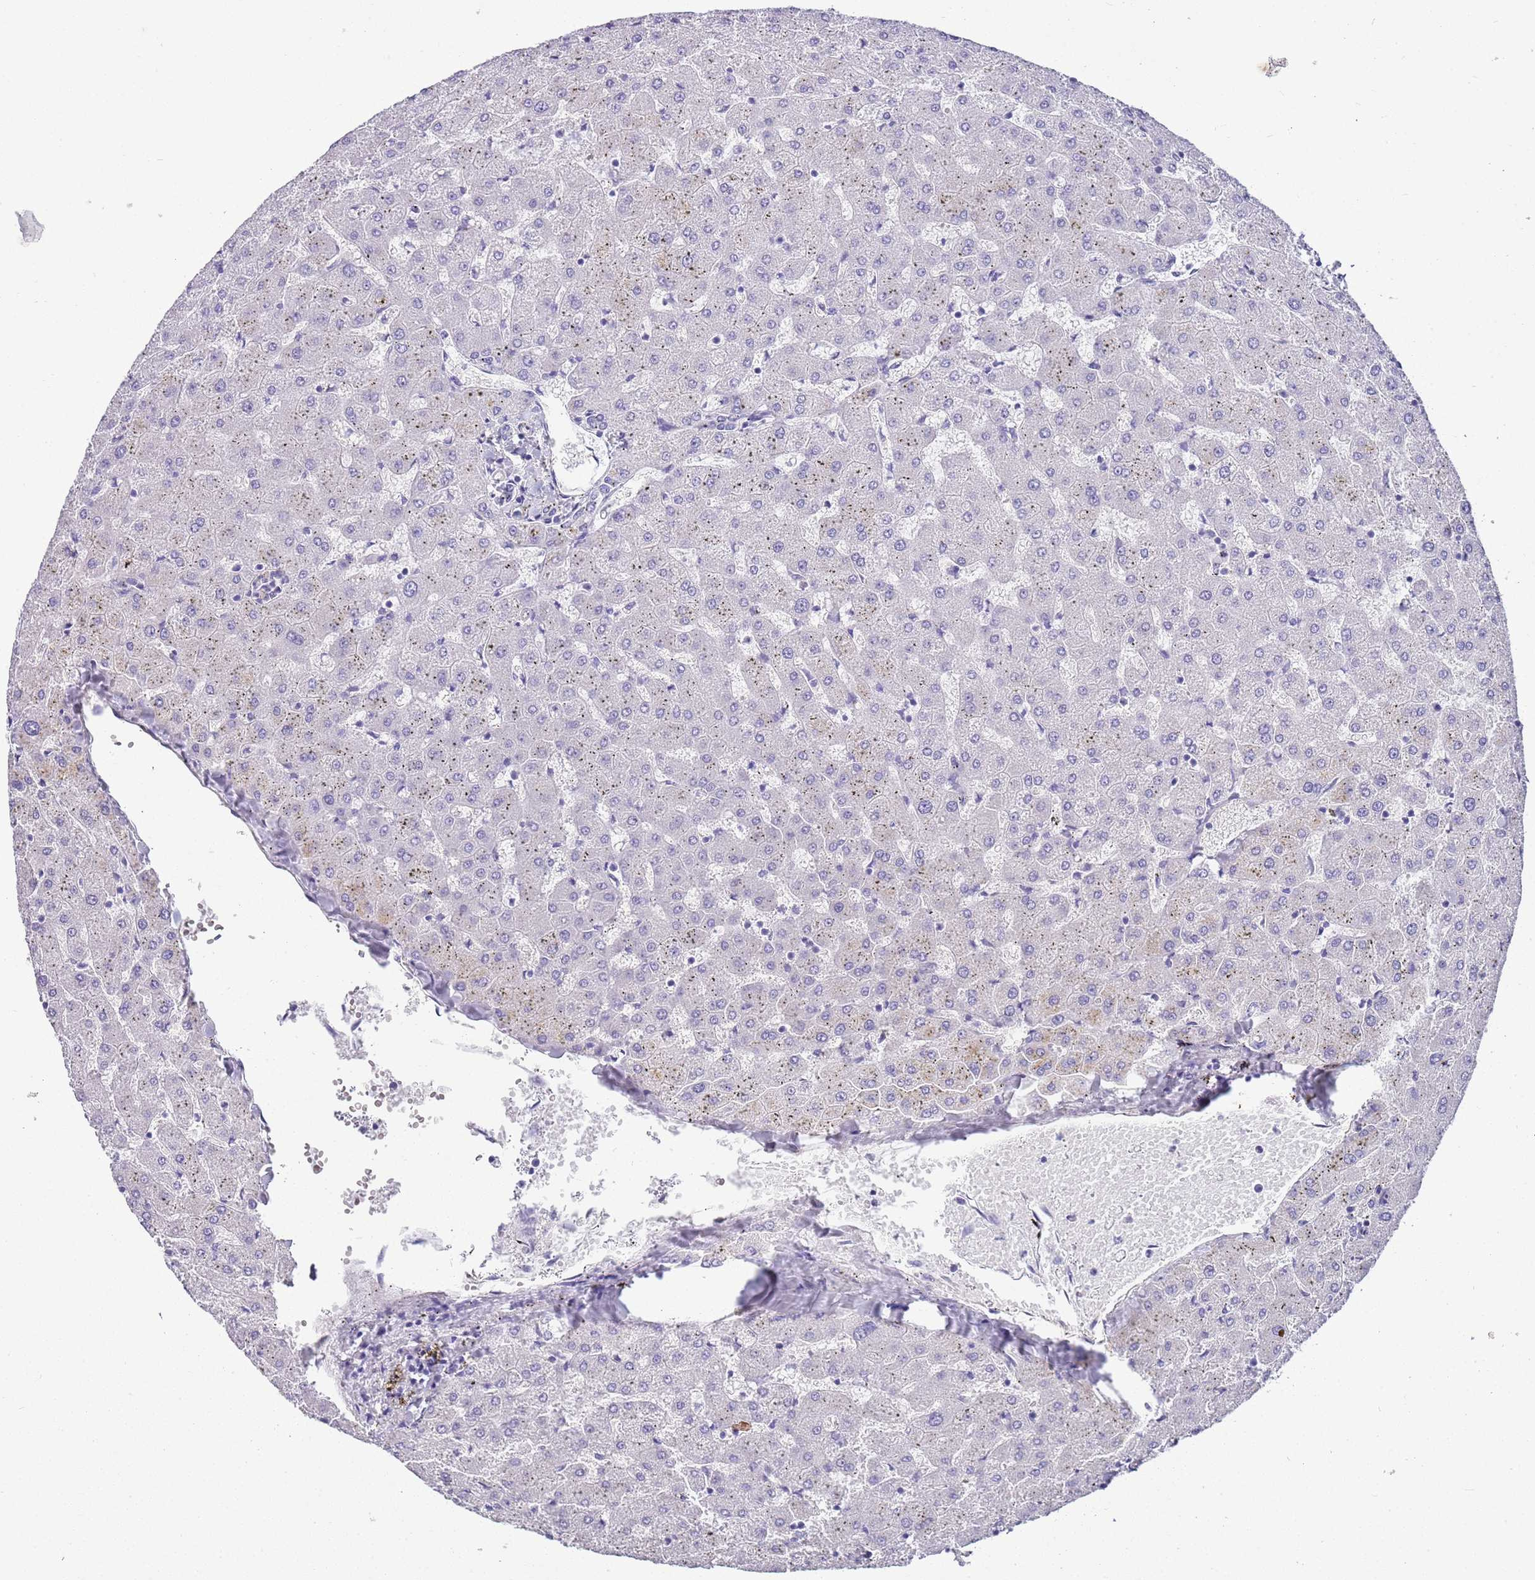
{"staining": {"intensity": "negative", "quantity": "none", "location": "none"}, "tissue": "liver", "cell_type": "Cholangiocytes", "image_type": "normal", "snomed": [{"axis": "morphology", "description": "Normal tissue, NOS"}, {"axis": "topography", "description": "Liver"}], "caption": "A micrograph of liver stained for a protein reveals no brown staining in cholangiocytes.", "gene": "CTRC", "patient": {"sex": "female", "age": 63}}